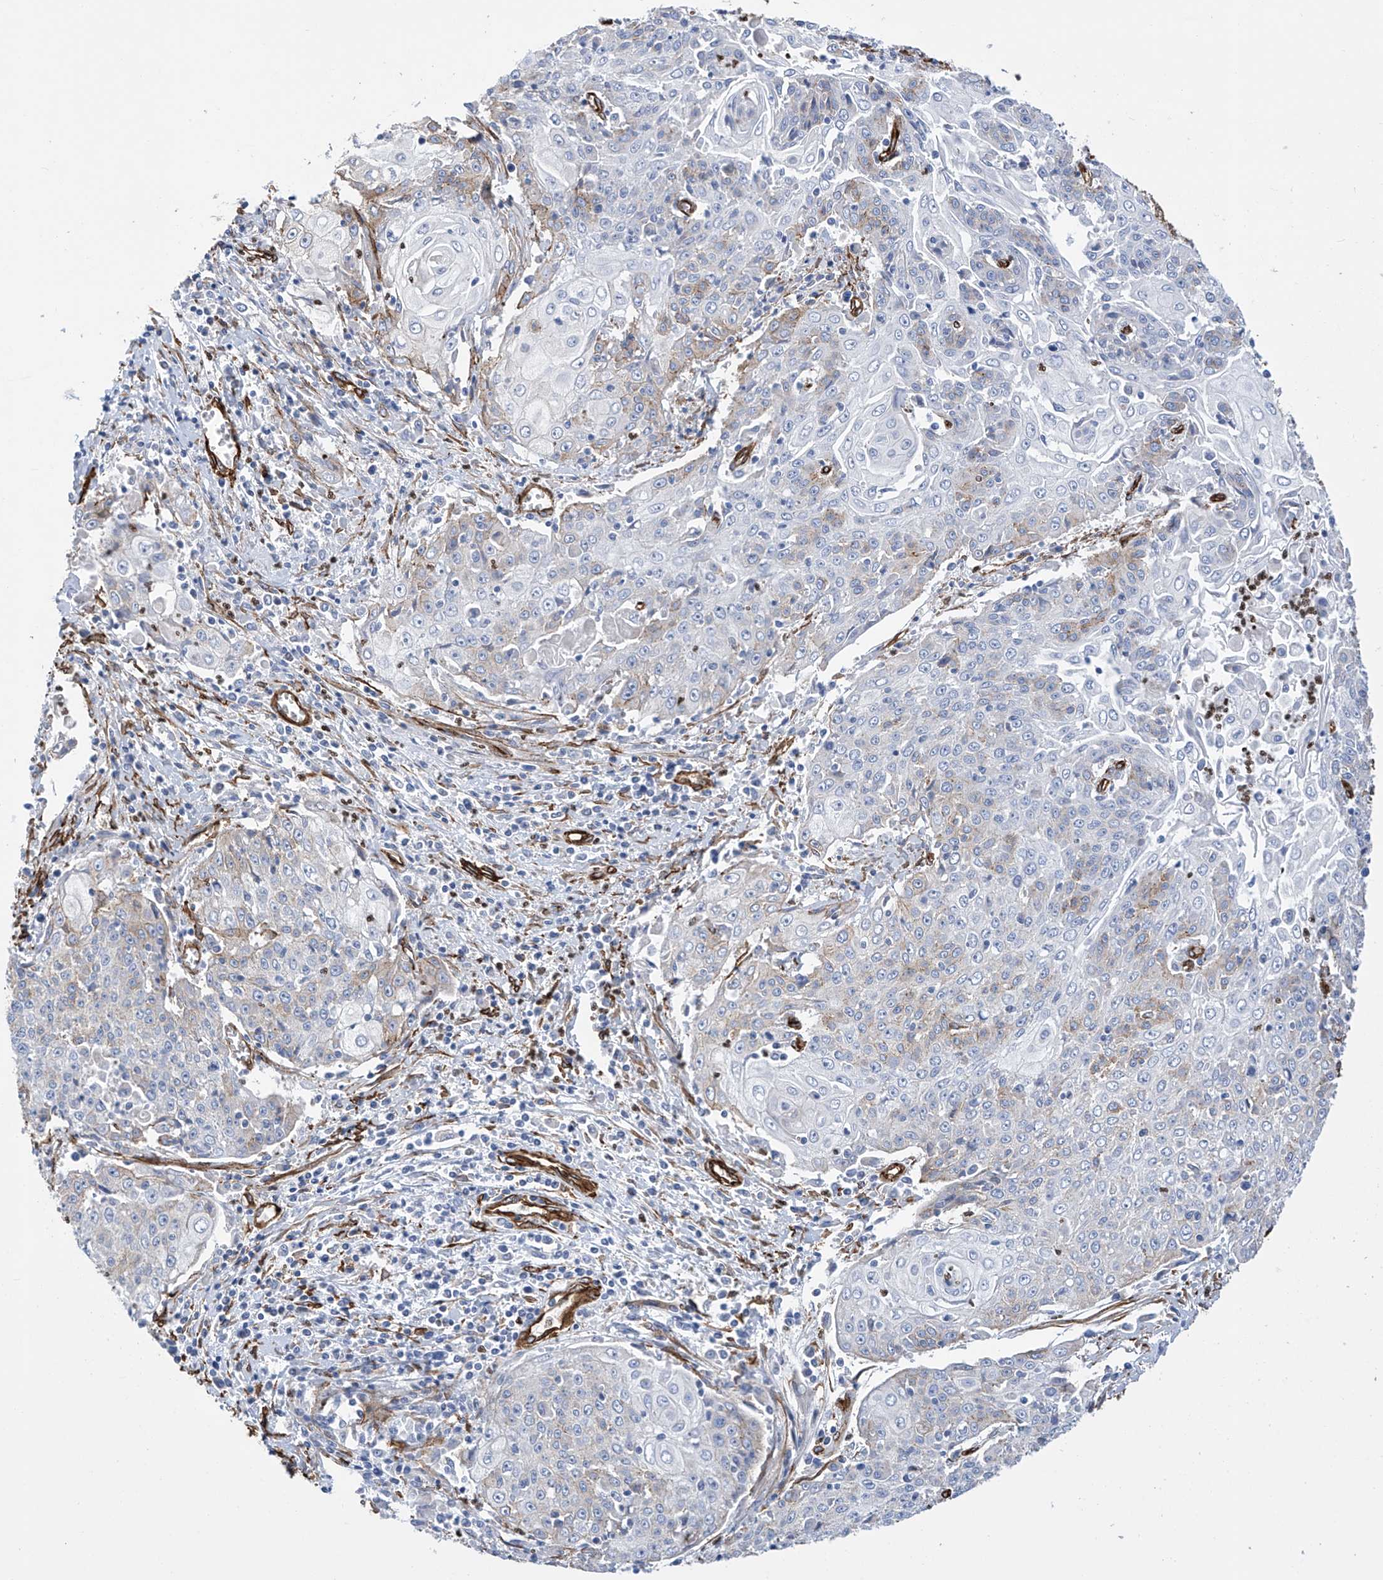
{"staining": {"intensity": "weak", "quantity": "<25%", "location": "cytoplasmic/membranous"}, "tissue": "cervical cancer", "cell_type": "Tumor cells", "image_type": "cancer", "snomed": [{"axis": "morphology", "description": "Squamous cell carcinoma, NOS"}, {"axis": "topography", "description": "Cervix"}], "caption": "DAB immunohistochemical staining of human cervical cancer exhibits no significant positivity in tumor cells.", "gene": "UBTD1", "patient": {"sex": "female", "age": 48}}